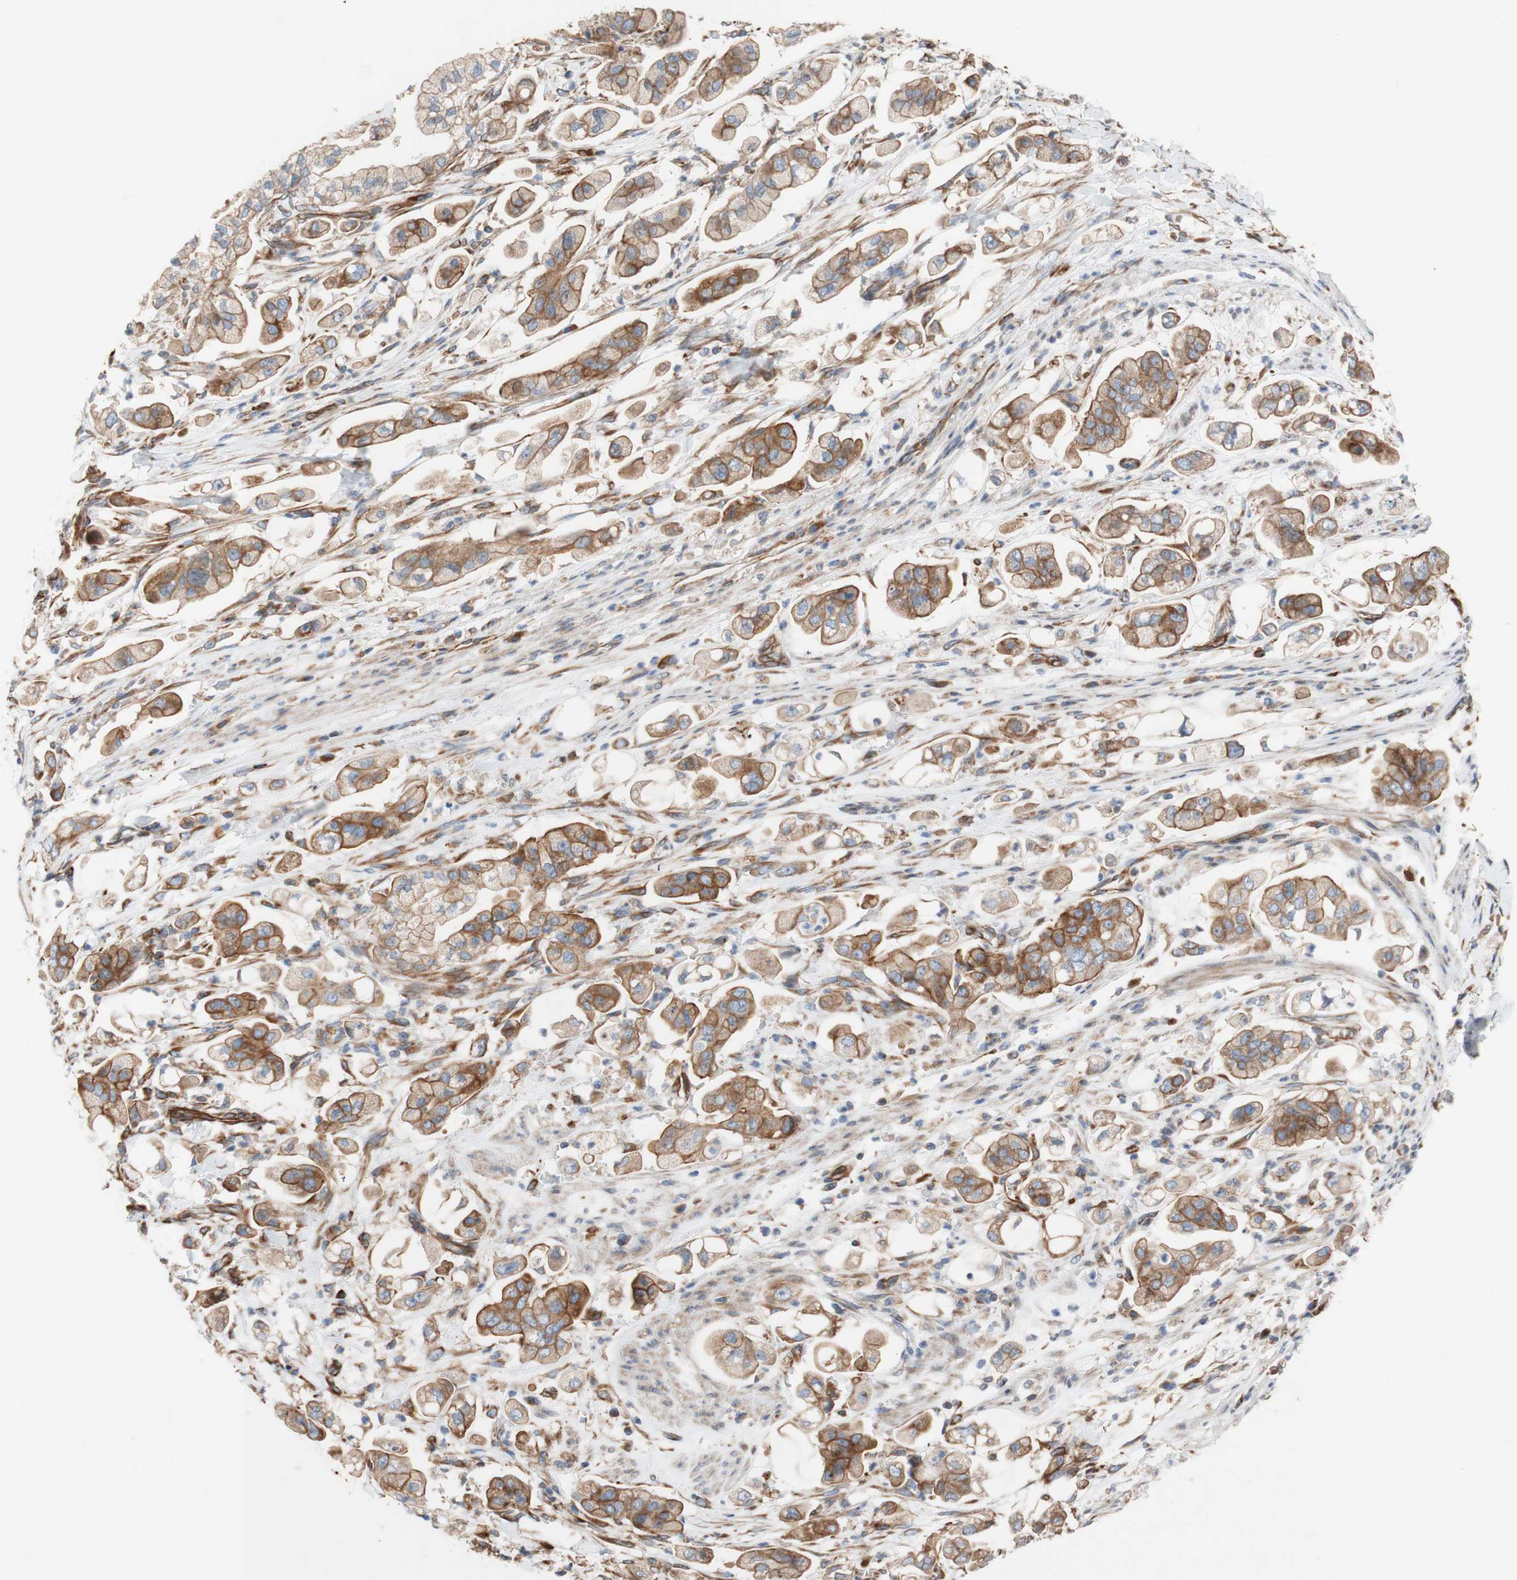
{"staining": {"intensity": "moderate", "quantity": ">75%", "location": "cytoplasmic/membranous"}, "tissue": "stomach cancer", "cell_type": "Tumor cells", "image_type": "cancer", "snomed": [{"axis": "morphology", "description": "Adenocarcinoma, NOS"}, {"axis": "topography", "description": "Stomach"}], "caption": "Moderate cytoplasmic/membranous protein staining is appreciated in about >75% of tumor cells in stomach cancer. Using DAB (brown) and hematoxylin (blue) stains, captured at high magnification using brightfield microscopy.", "gene": "C1orf43", "patient": {"sex": "male", "age": 62}}